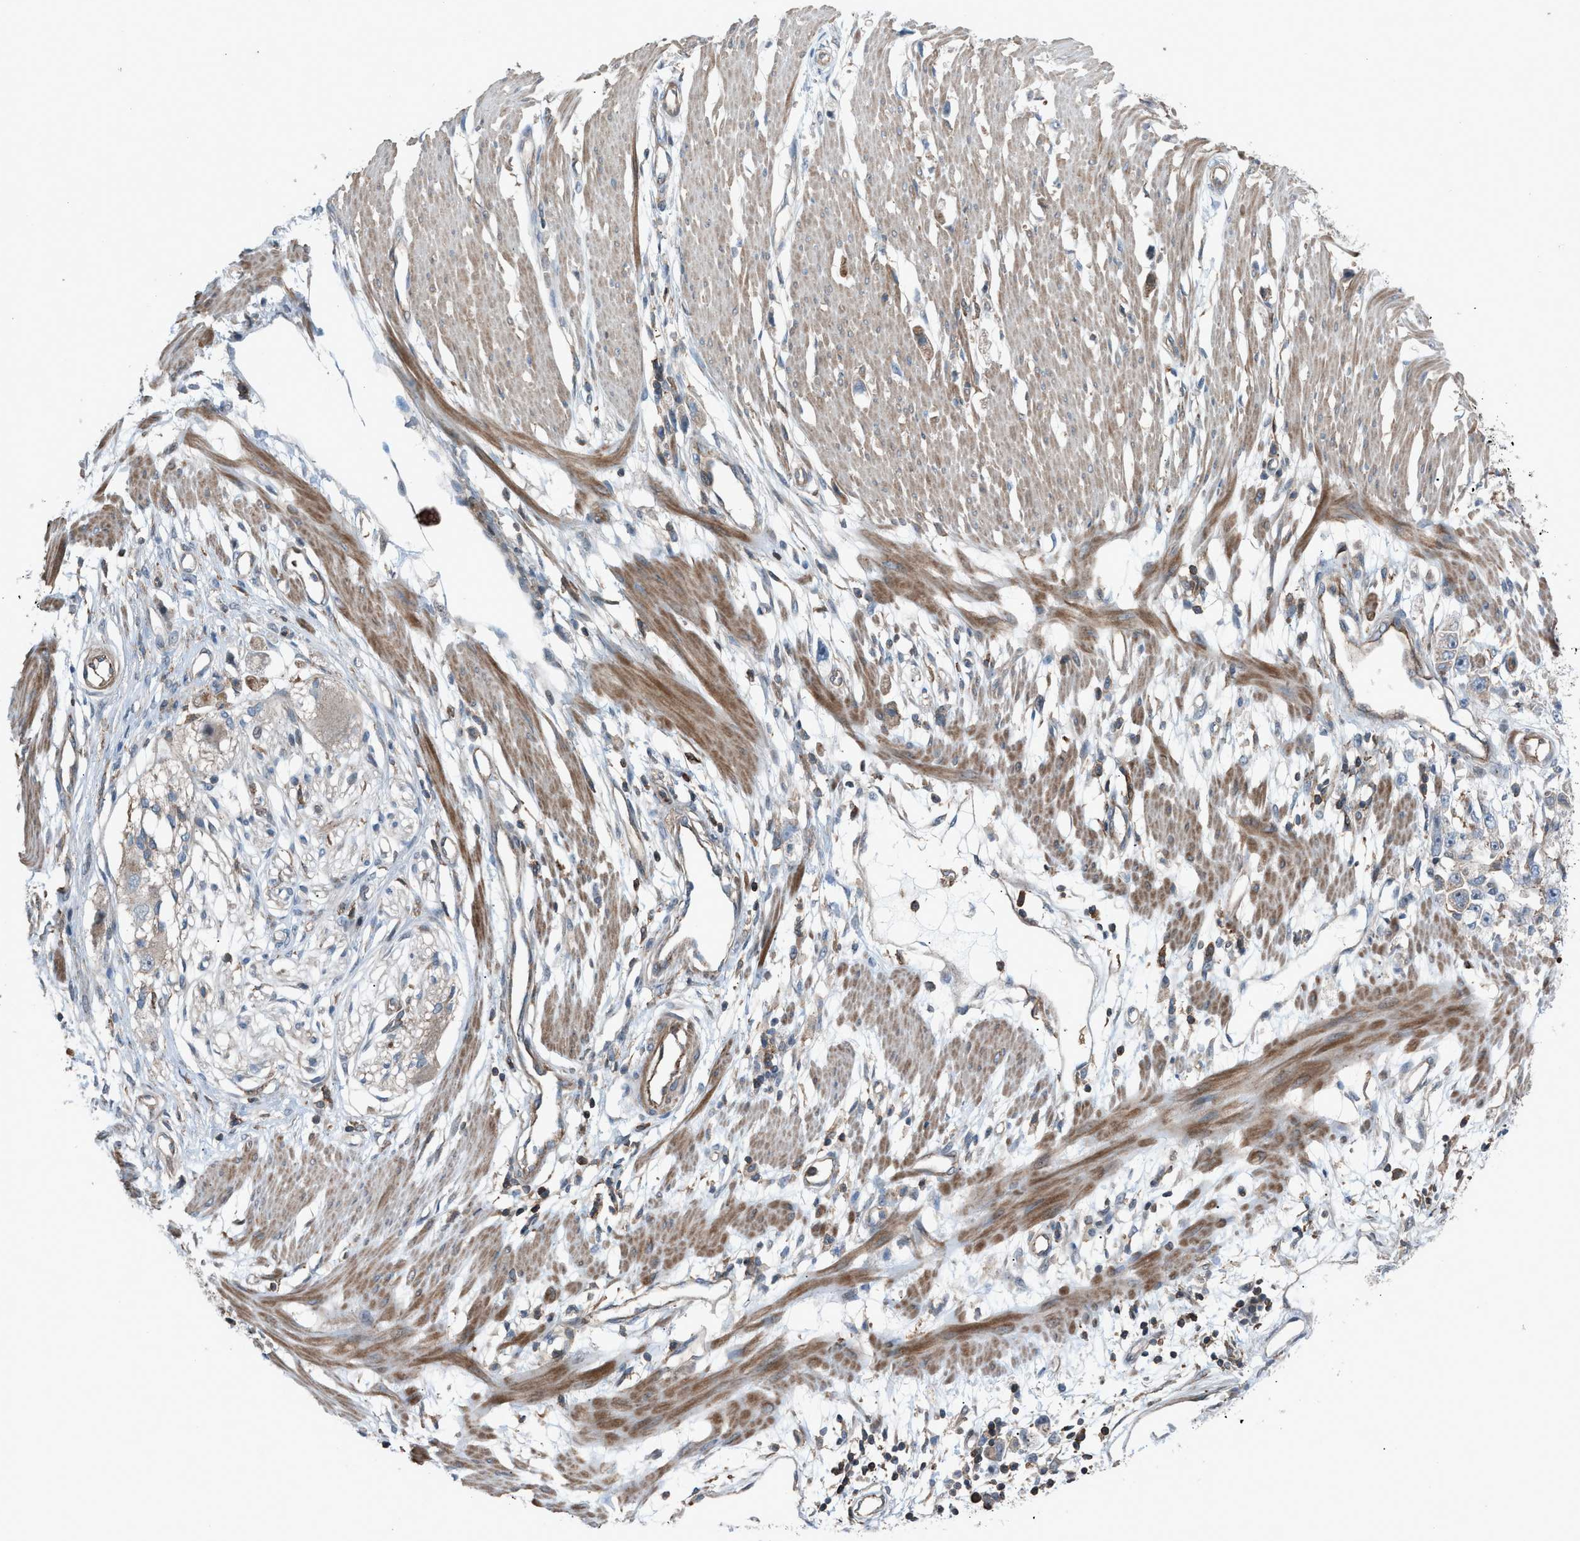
{"staining": {"intensity": "moderate", "quantity": "<25%", "location": "cytoplasmic/membranous"}, "tissue": "stomach cancer", "cell_type": "Tumor cells", "image_type": "cancer", "snomed": [{"axis": "morphology", "description": "Adenocarcinoma, NOS"}, {"axis": "topography", "description": "Stomach"}], "caption": "Stomach adenocarcinoma stained with IHC shows moderate cytoplasmic/membranous positivity in approximately <25% of tumor cells. (DAB IHC, brown staining for protein, blue staining for nuclei).", "gene": "DYRK1A", "patient": {"sex": "female", "age": 59}}